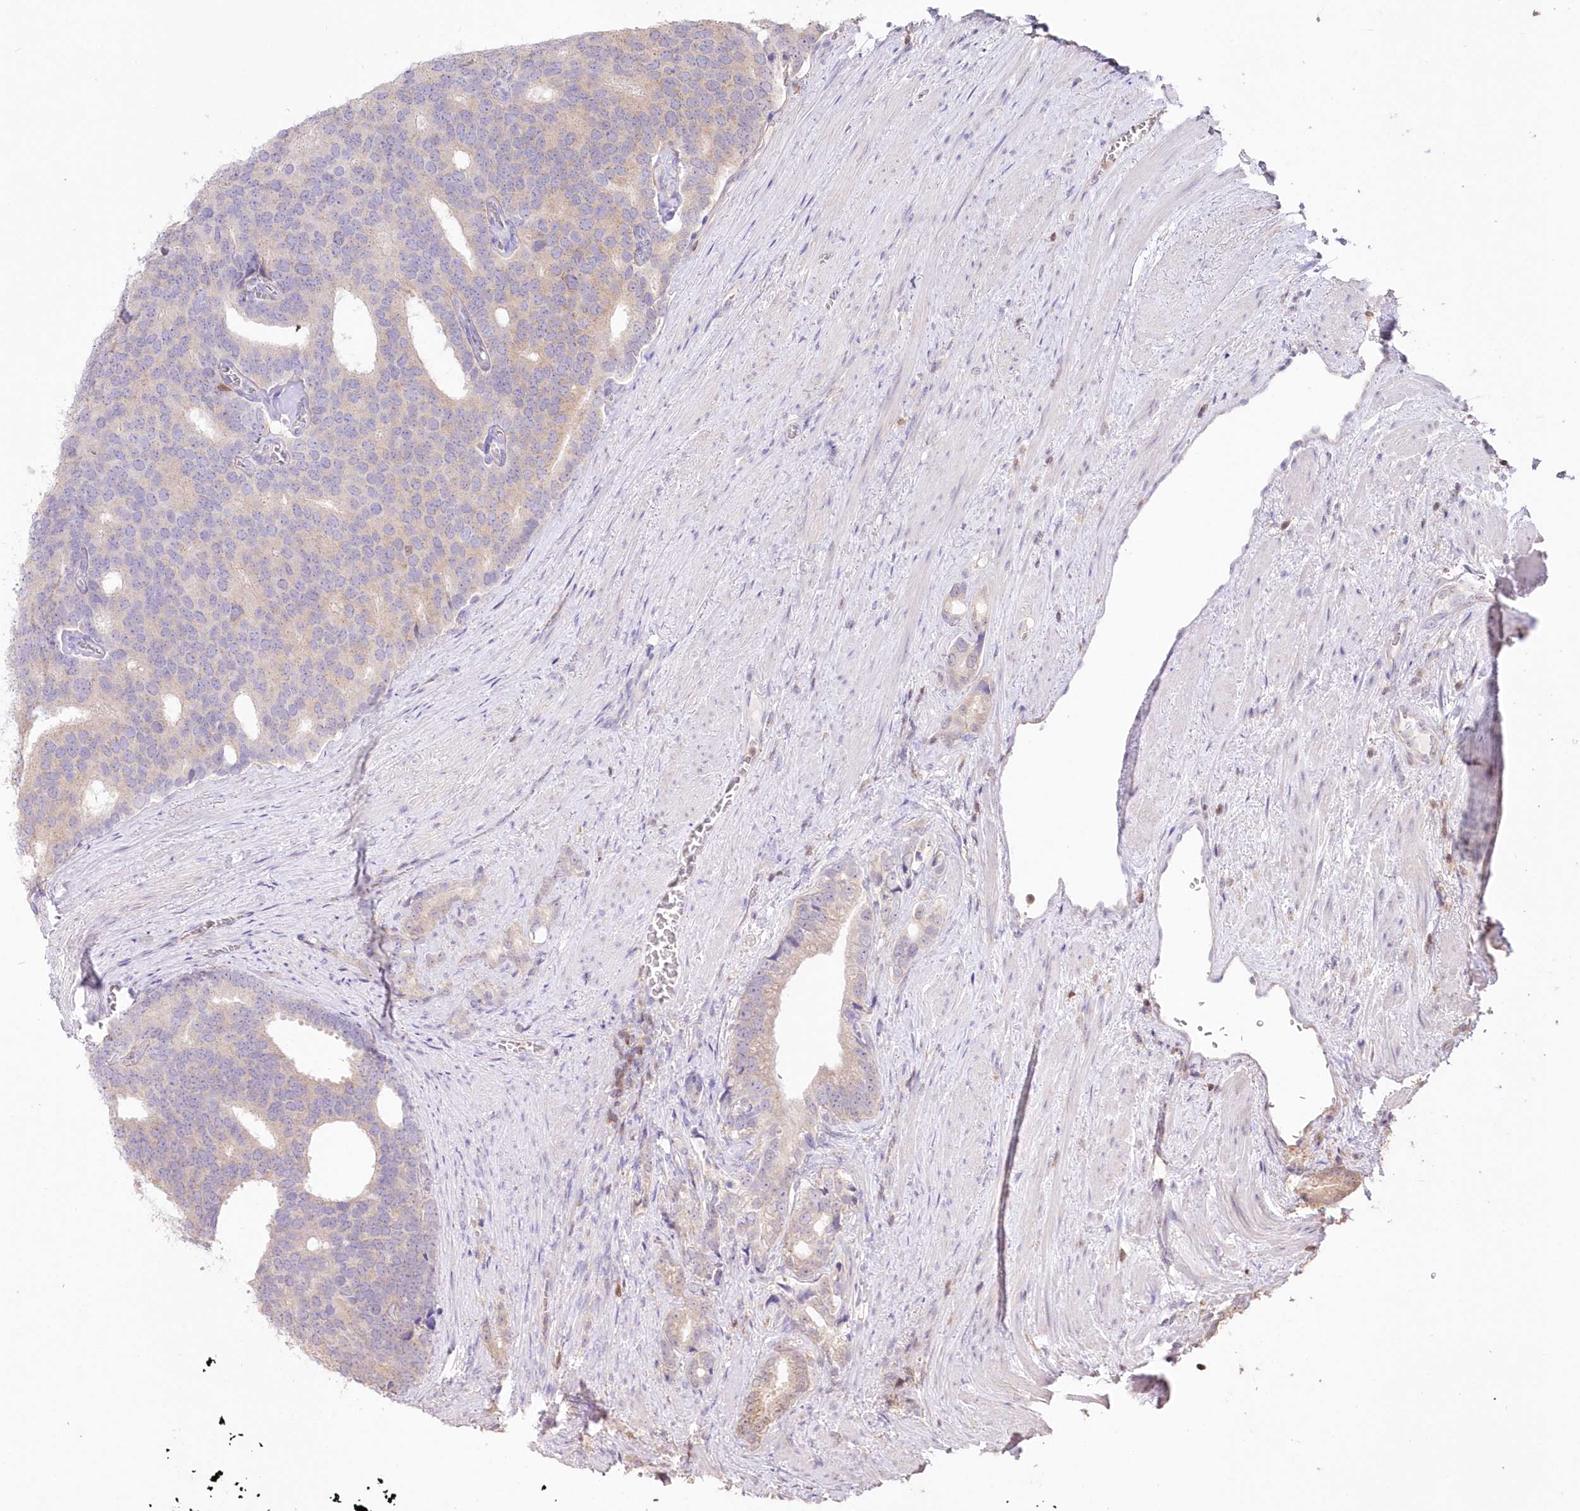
{"staining": {"intensity": "negative", "quantity": "none", "location": "none"}, "tissue": "prostate cancer", "cell_type": "Tumor cells", "image_type": "cancer", "snomed": [{"axis": "morphology", "description": "Adenocarcinoma, Low grade"}, {"axis": "topography", "description": "Prostate"}], "caption": "Immunohistochemistry photomicrograph of neoplastic tissue: human prostate cancer (low-grade adenocarcinoma) stained with DAB (3,3'-diaminobenzidine) exhibits no significant protein staining in tumor cells. (DAB (3,3'-diaminobenzidine) immunohistochemistry with hematoxylin counter stain).", "gene": "STK17B", "patient": {"sex": "male", "age": 71}}